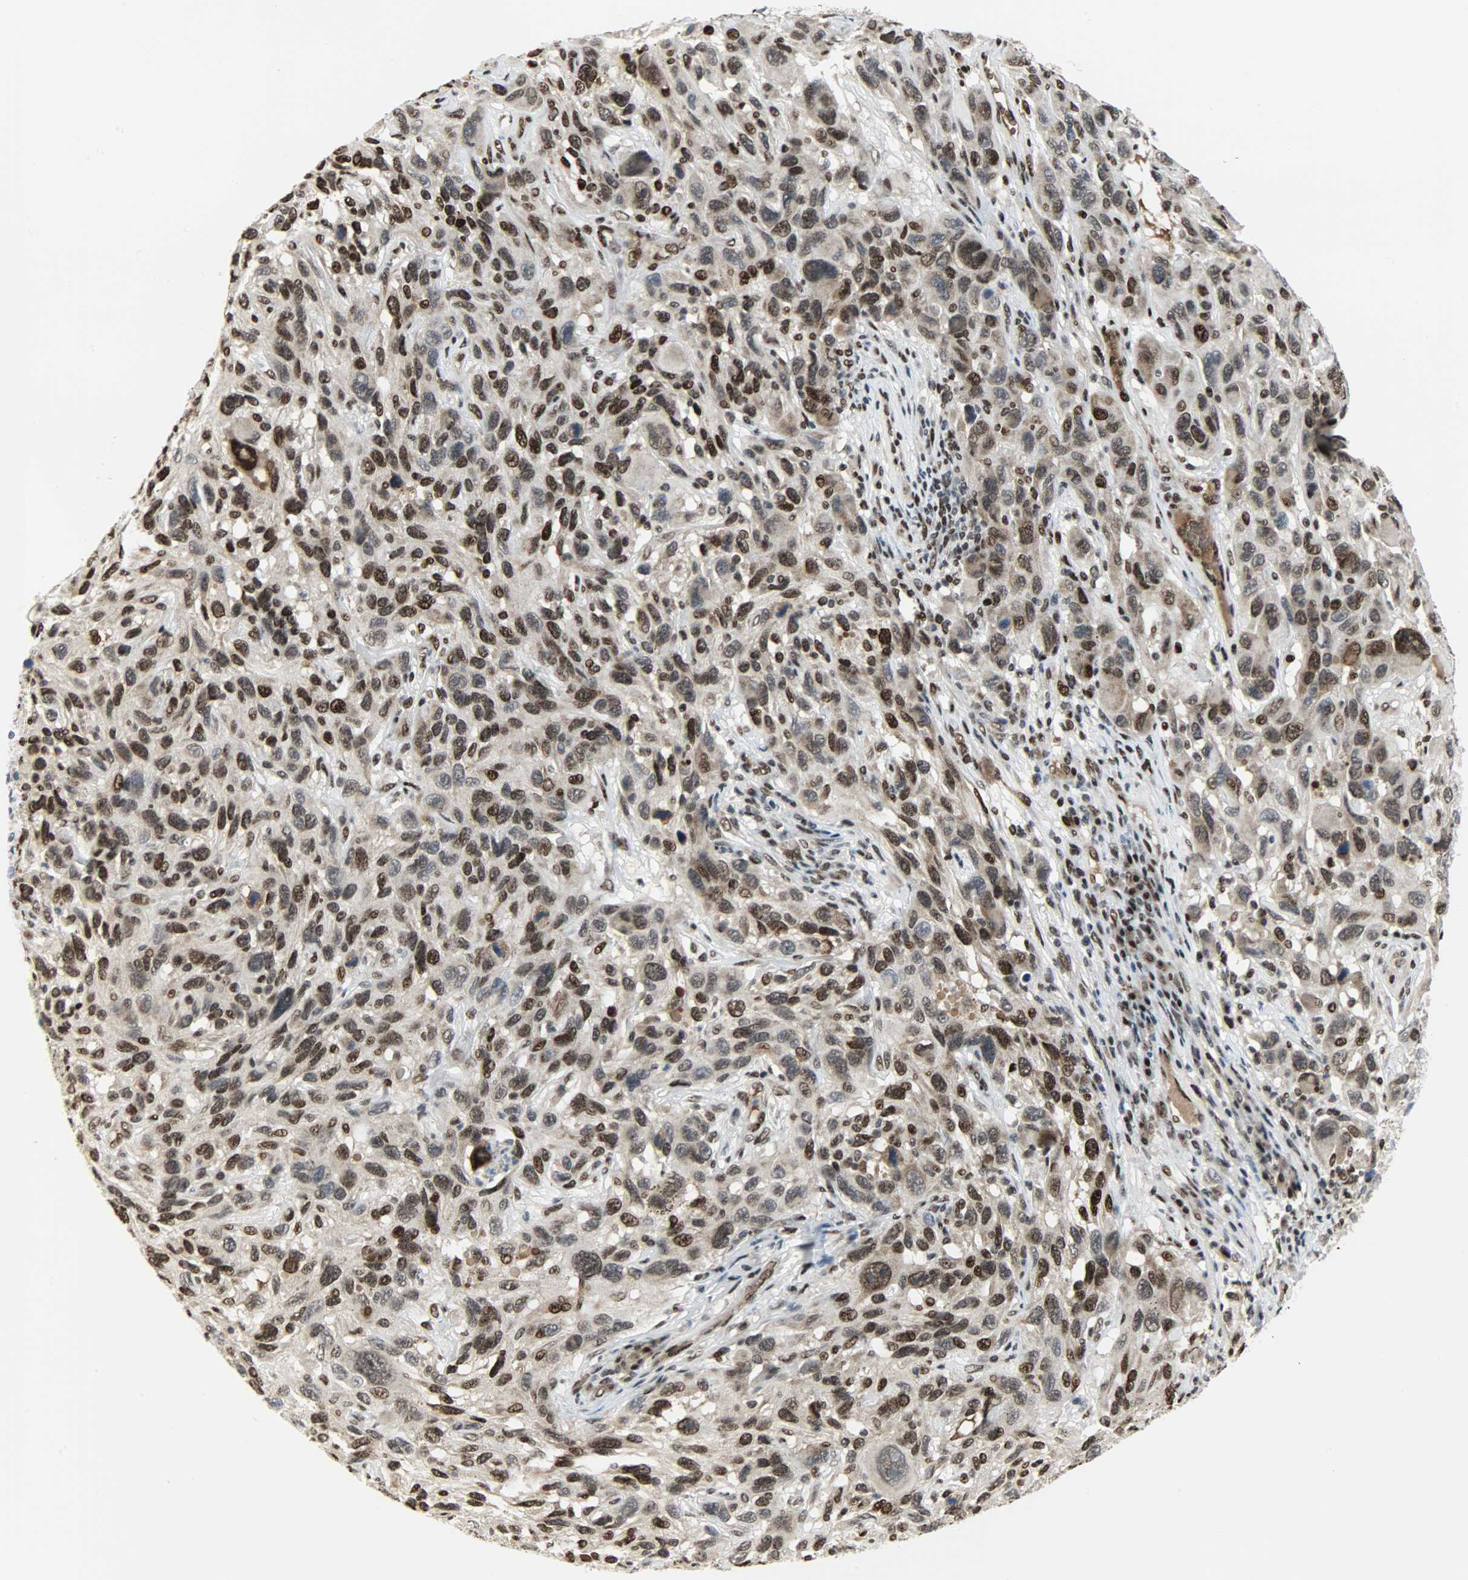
{"staining": {"intensity": "strong", "quantity": ">75%", "location": "cytoplasmic/membranous,nuclear"}, "tissue": "melanoma", "cell_type": "Tumor cells", "image_type": "cancer", "snomed": [{"axis": "morphology", "description": "Malignant melanoma, NOS"}, {"axis": "topography", "description": "Skin"}], "caption": "Tumor cells show high levels of strong cytoplasmic/membranous and nuclear positivity in about >75% of cells in melanoma.", "gene": "SNAI1", "patient": {"sex": "male", "age": 53}}